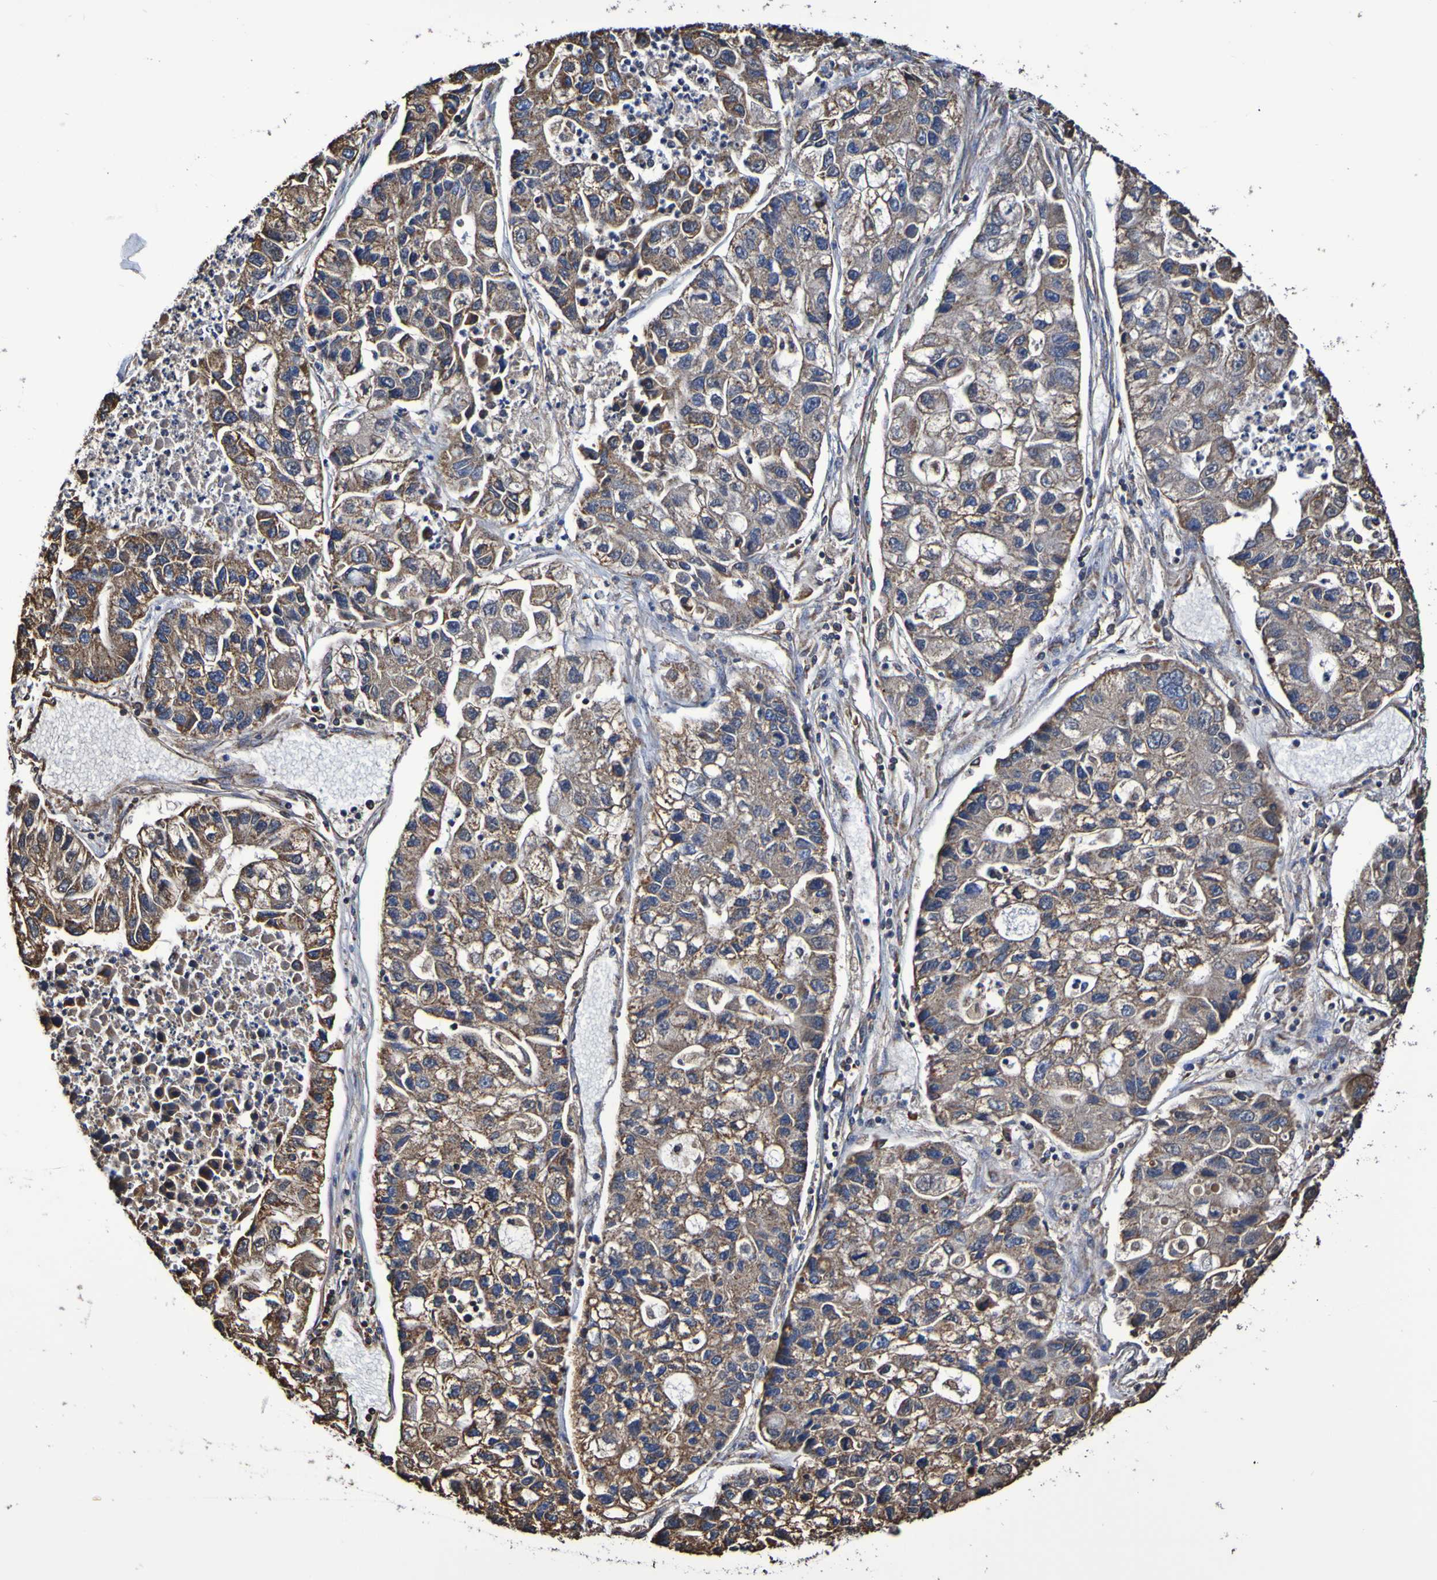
{"staining": {"intensity": "moderate", "quantity": ">75%", "location": "cytoplasmic/membranous"}, "tissue": "lung cancer", "cell_type": "Tumor cells", "image_type": "cancer", "snomed": [{"axis": "morphology", "description": "Adenocarcinoma, NOS"}, {"axis": "topography", "description": "Lung"}], "caption": "IHC image of human lung cancer stained for a protein (brown), which exhibits medium levels of moderate cytoplasmic/membranous staining in about >75% of tumor cells.", "gene": "IL18R1", "patient": {"sex": "female", "age": 51}}